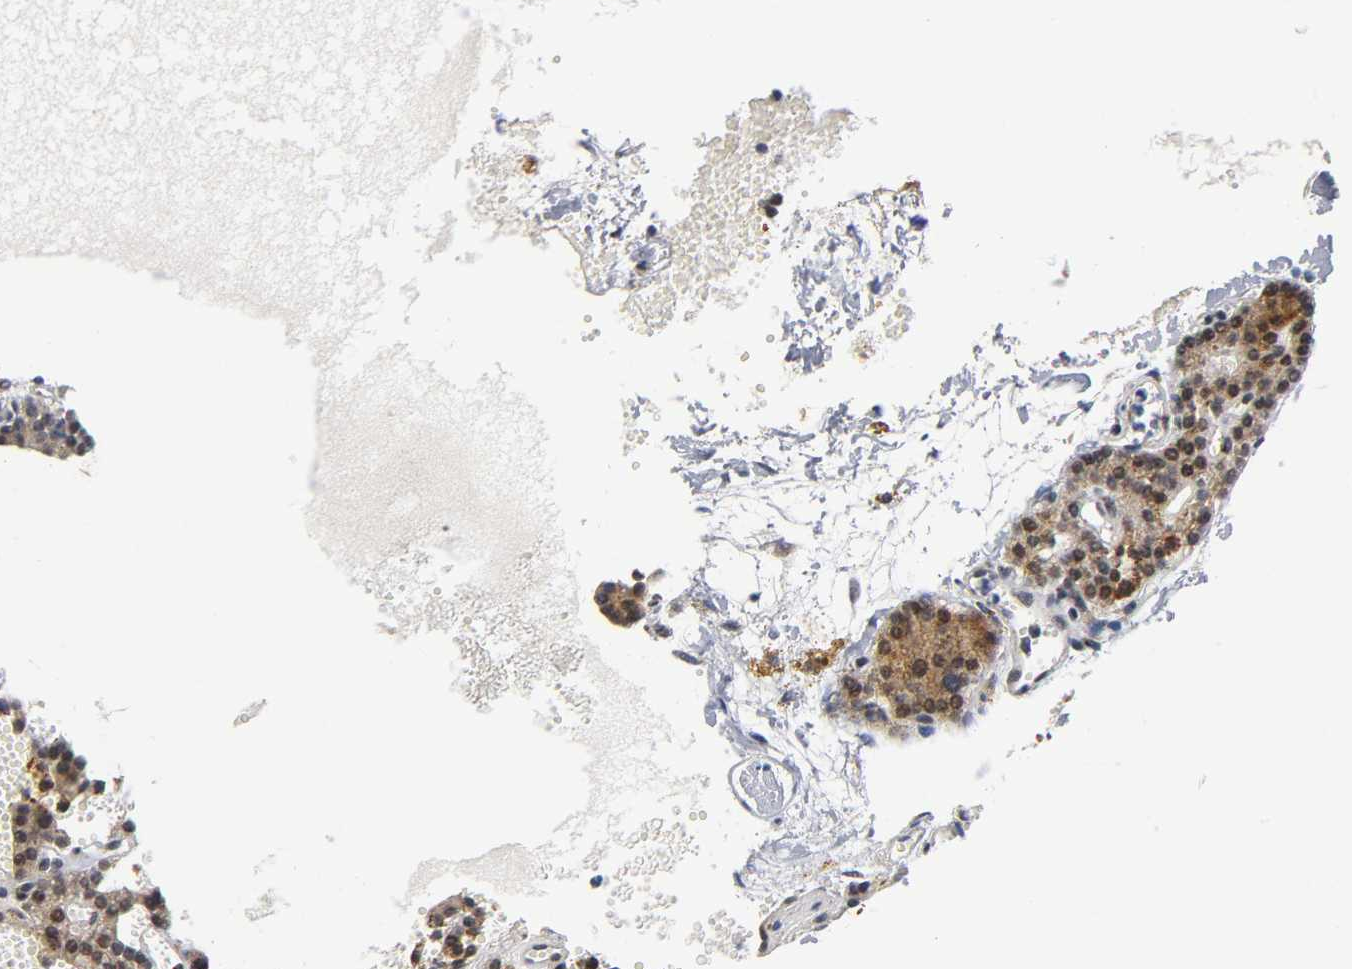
{"staining": {"intensity": "moderate", "quantity": ">75%", "location": "cytoplasmic/membranous,nuclear"}, "tissue": "parathyroid gland", "cell_type": "Glandular cells", "image_type": "normal", "snomed": [{"axis": "morphology", "description": "Normal tissue, NOS"}, {"axis": "topography", "description": "Parathyroid gland"}], "caption": "Immunohistochemical staining of benign human parathyroid gland displays >75% levels of moderate cytoplasmic/membranous,nuclear protein staining in about >75% of glandular cells. (IHC, brightfield microscopy, high magnification).", "gene": "SOS2", "patient": {"sex": "male", "age": 25}}